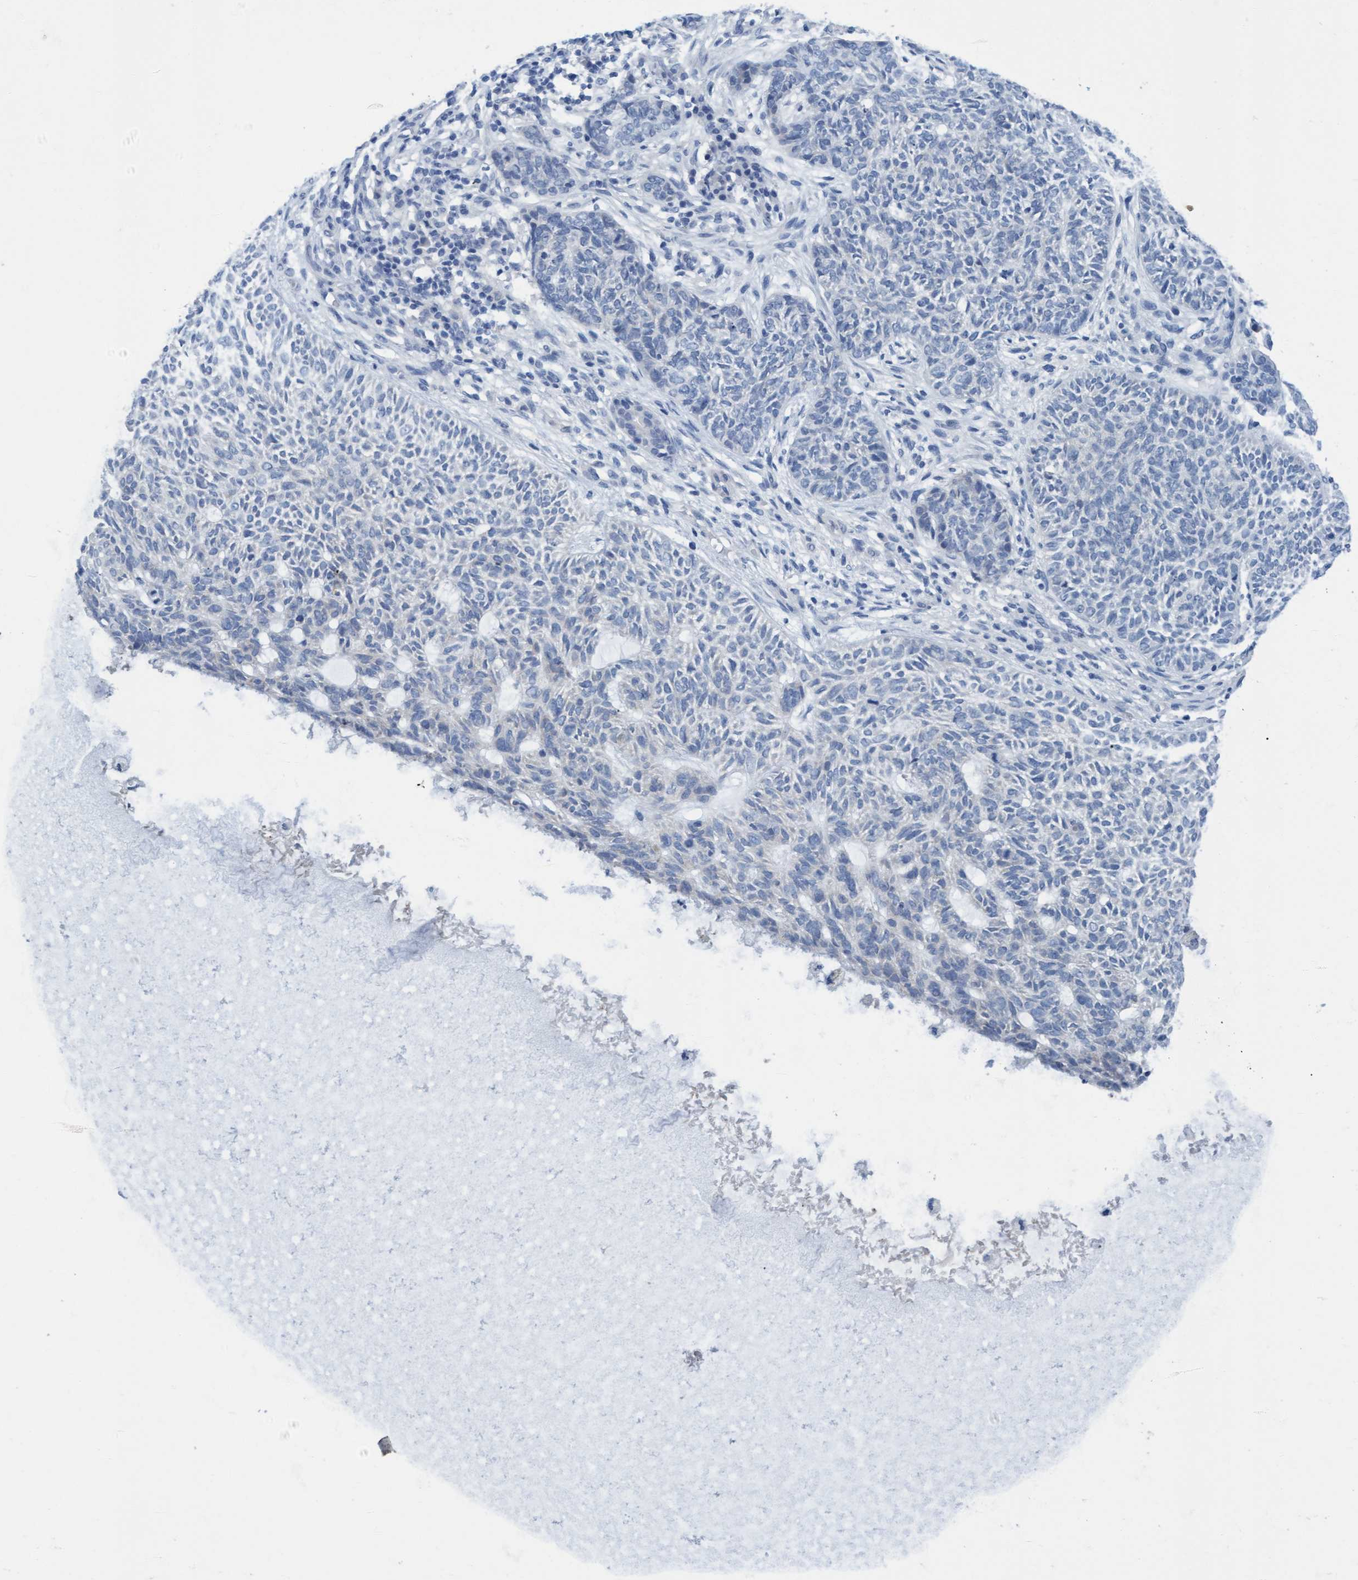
{"staining": {"intensity": "negative", "quantity": "none", "location": "none"}, "tissue": "skin cancer", "cell_type": "Tumor cells", "image_type": "cancer", "snomed": [{"axis": "morphology", "description": "Basal cell carcinoma"}, {"axis": "topography", "description": "Skin"}], "caption": "DAB immunohistochemical staining of human skin cancer shows no significant positivity in tumor cells.", "gene": "SSTR3", "patient": {"sex": "male", "age": 87}}